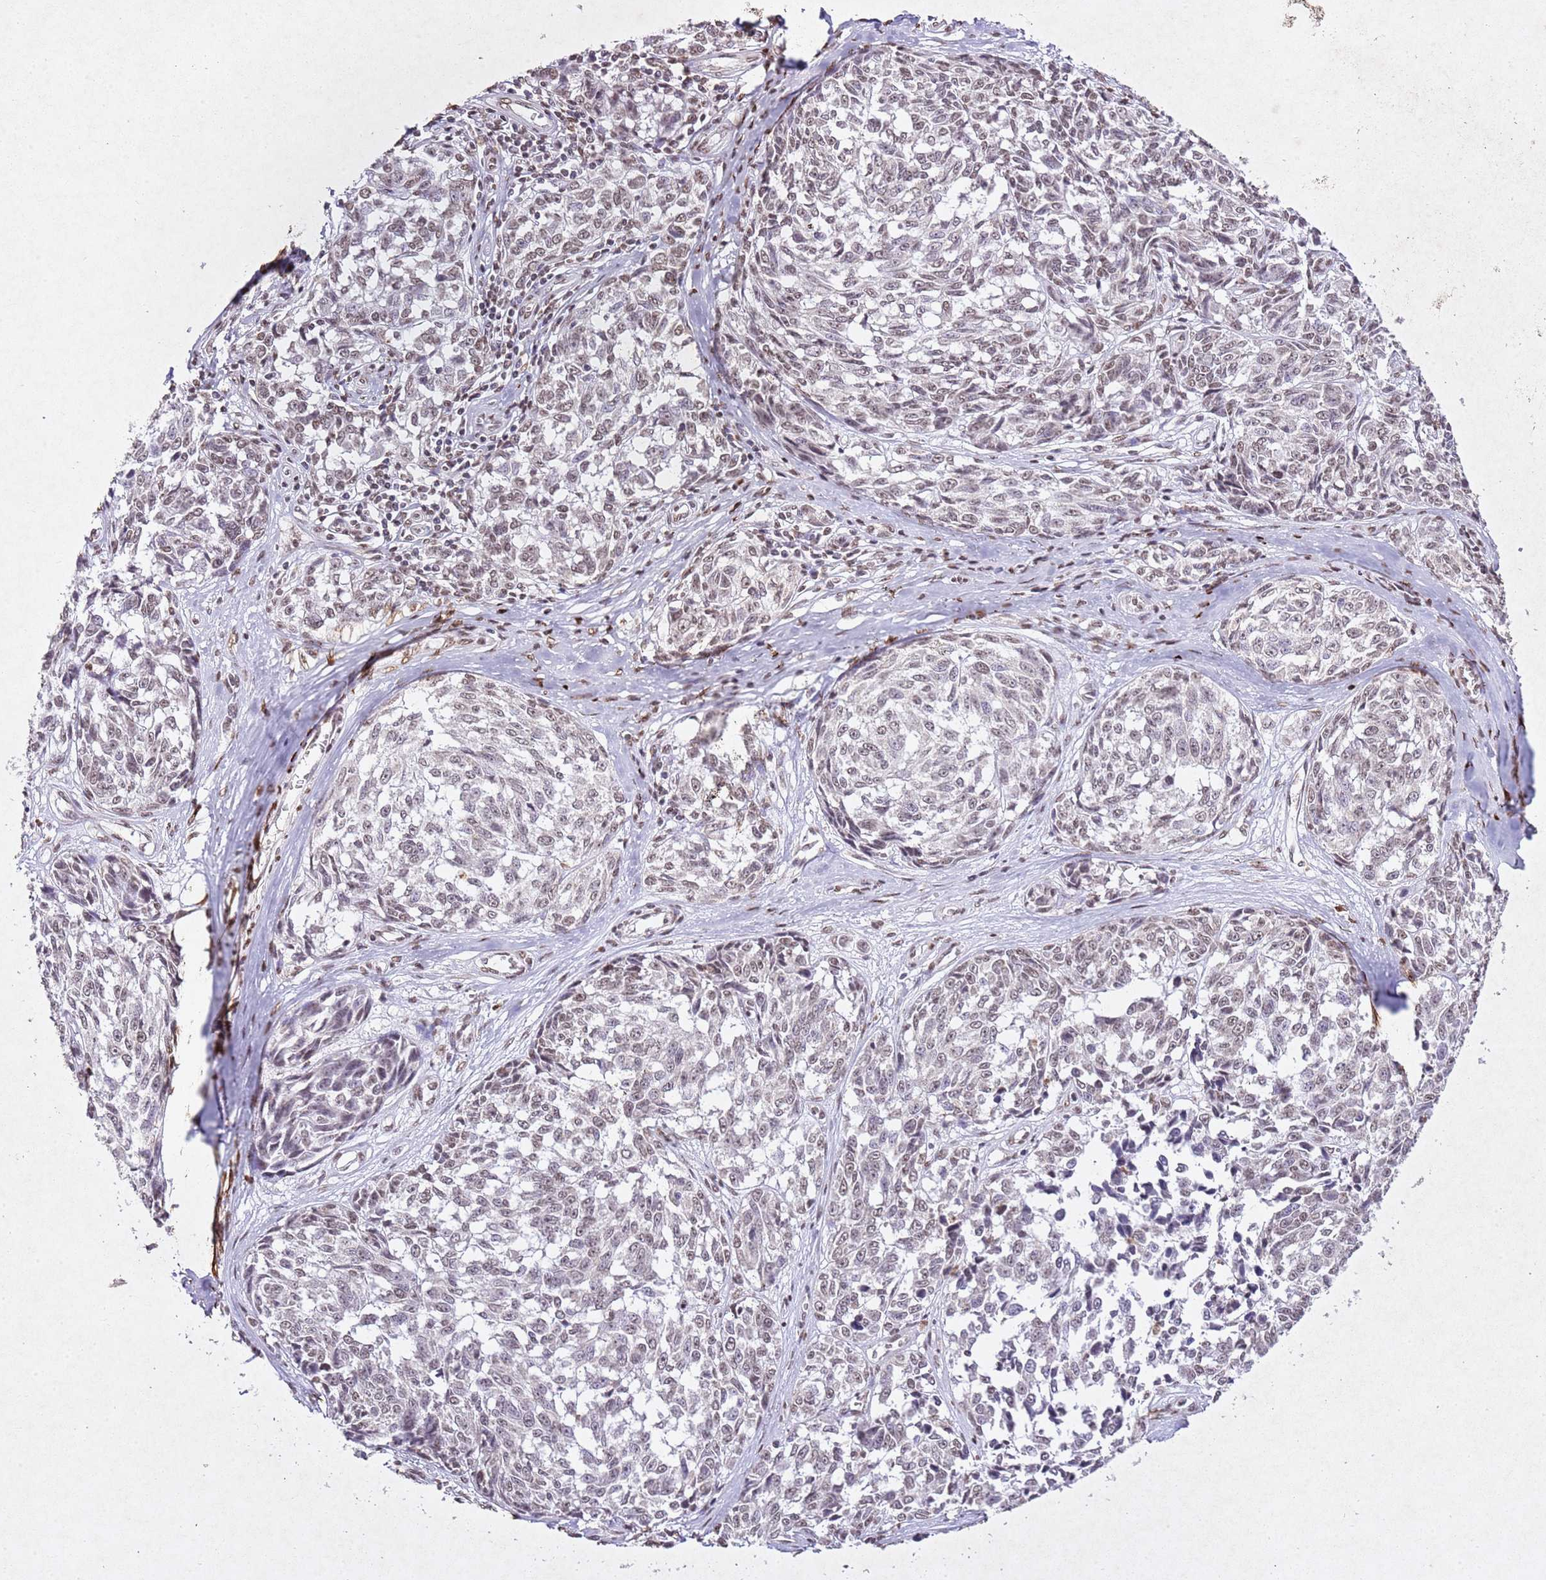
{"staining": {"intensity": "weak", "quantity": "25%-75%", "location": "nuclear"}, "tissue": "melanoma", "cell_type": "Tumor cells", "image_type": "cancer", "snomed": [{"axis": "morphology", "description": "Normal tissue, NOS"}, {"axis": "morphology", "description": "Malignant melanoma, NOS"}, {"axis": "topography", "description": "Skin"}], "caption": "Protein positivity by immunohistochemistry shows weak nuclear expression in about 25%-75% of tumor cells in melanoma. The protein of interest is shown in brown color, while the nuclei are stained blue.", "gene": "BMAL1", "patient": {"sex": "female", "age": 64}}